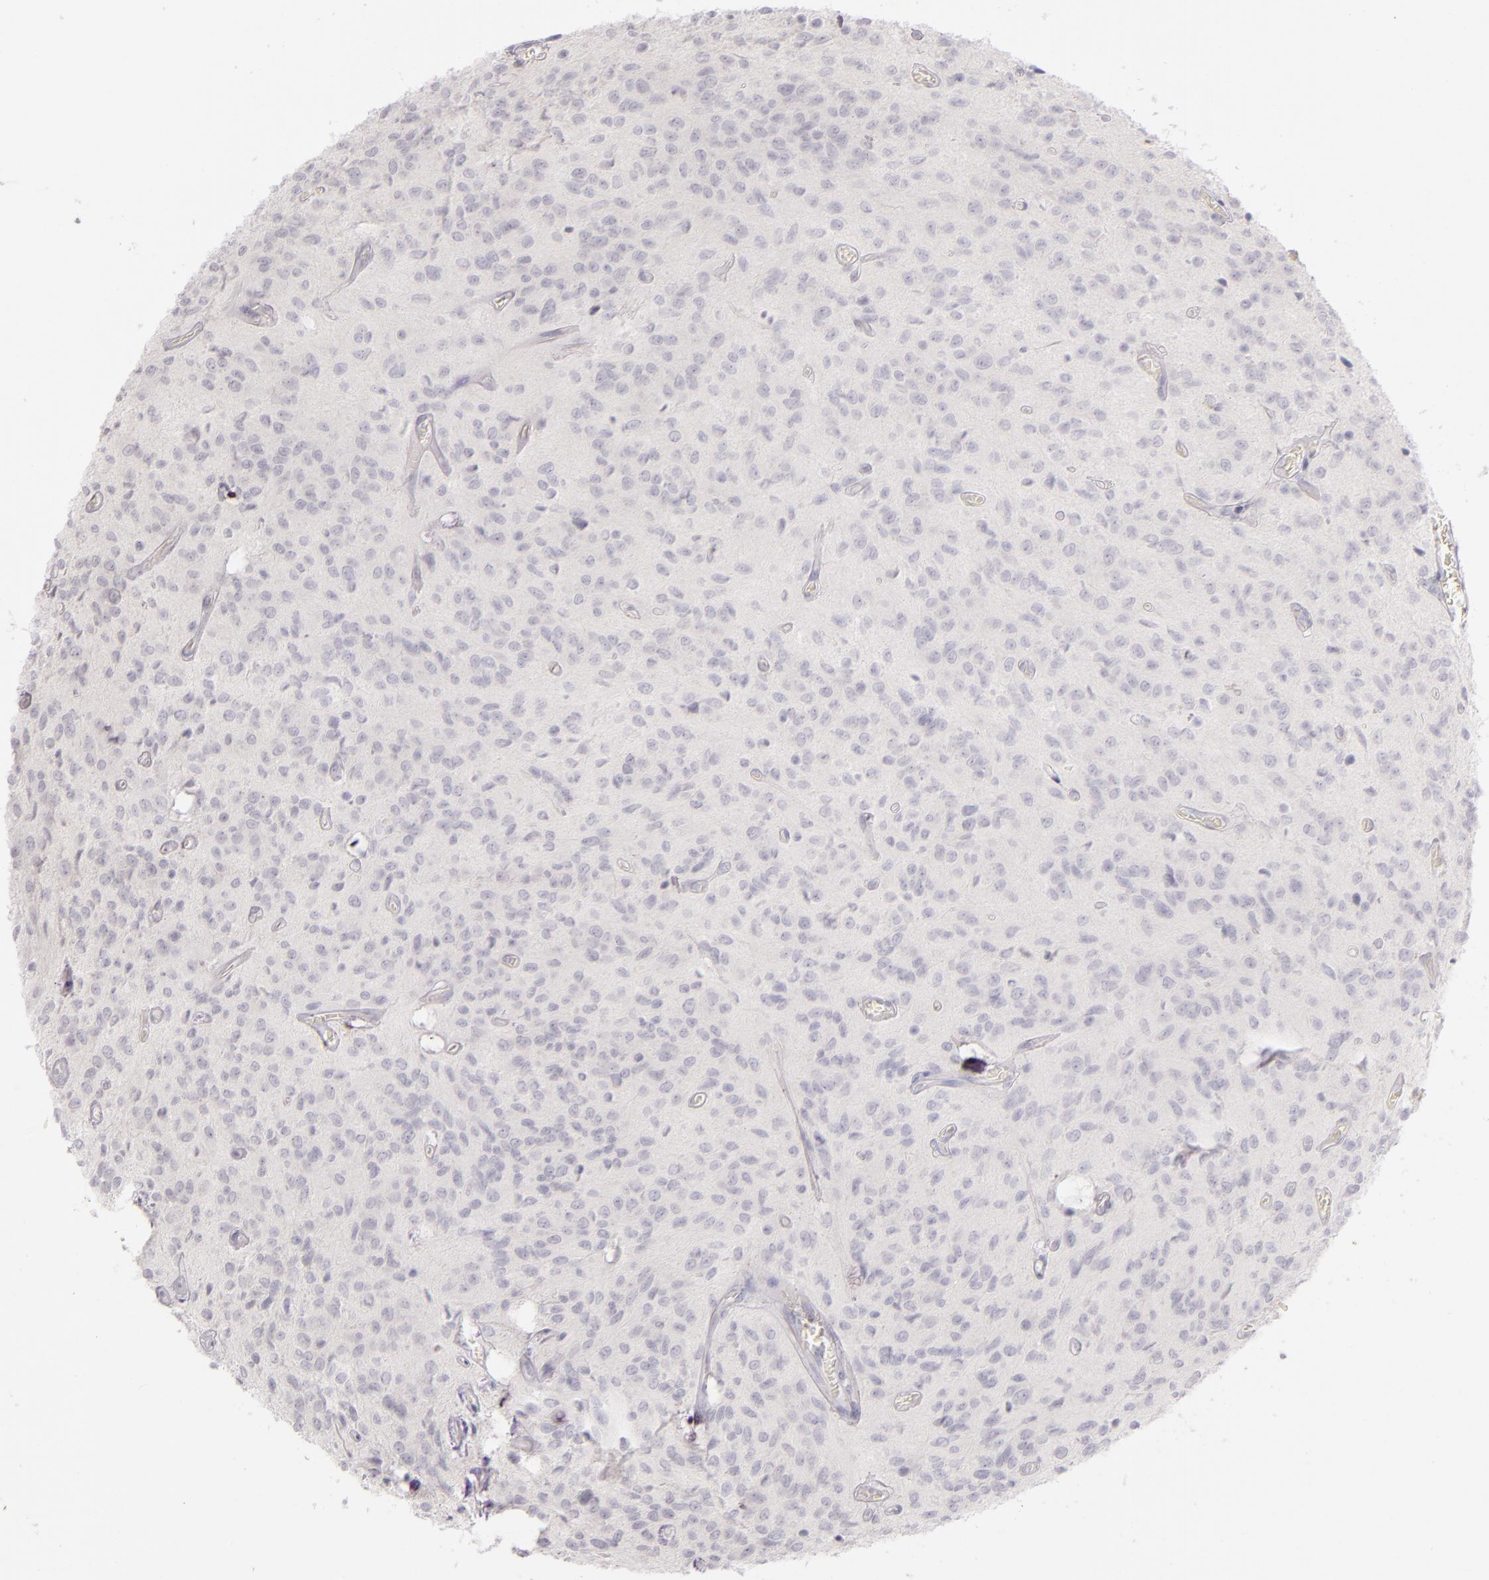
{"staining": {"intensity": "negative", "quantity": "none", "location": "none"}, "tissue": "glioma", "cell_type": "Tumor cells", "image_type": "cancer", "snomed": [{"axis": "morphology", "description": "Glioma, malignant, Low grade"}, {"axis": "topography", "description": "Brain"}], "caption": "Human glioma stained for a protein using immunohistochemistry (IHC) shows no expression in tumor cells.", "gene": "CD40", "patient": {"sex": "female", "age": 15}}